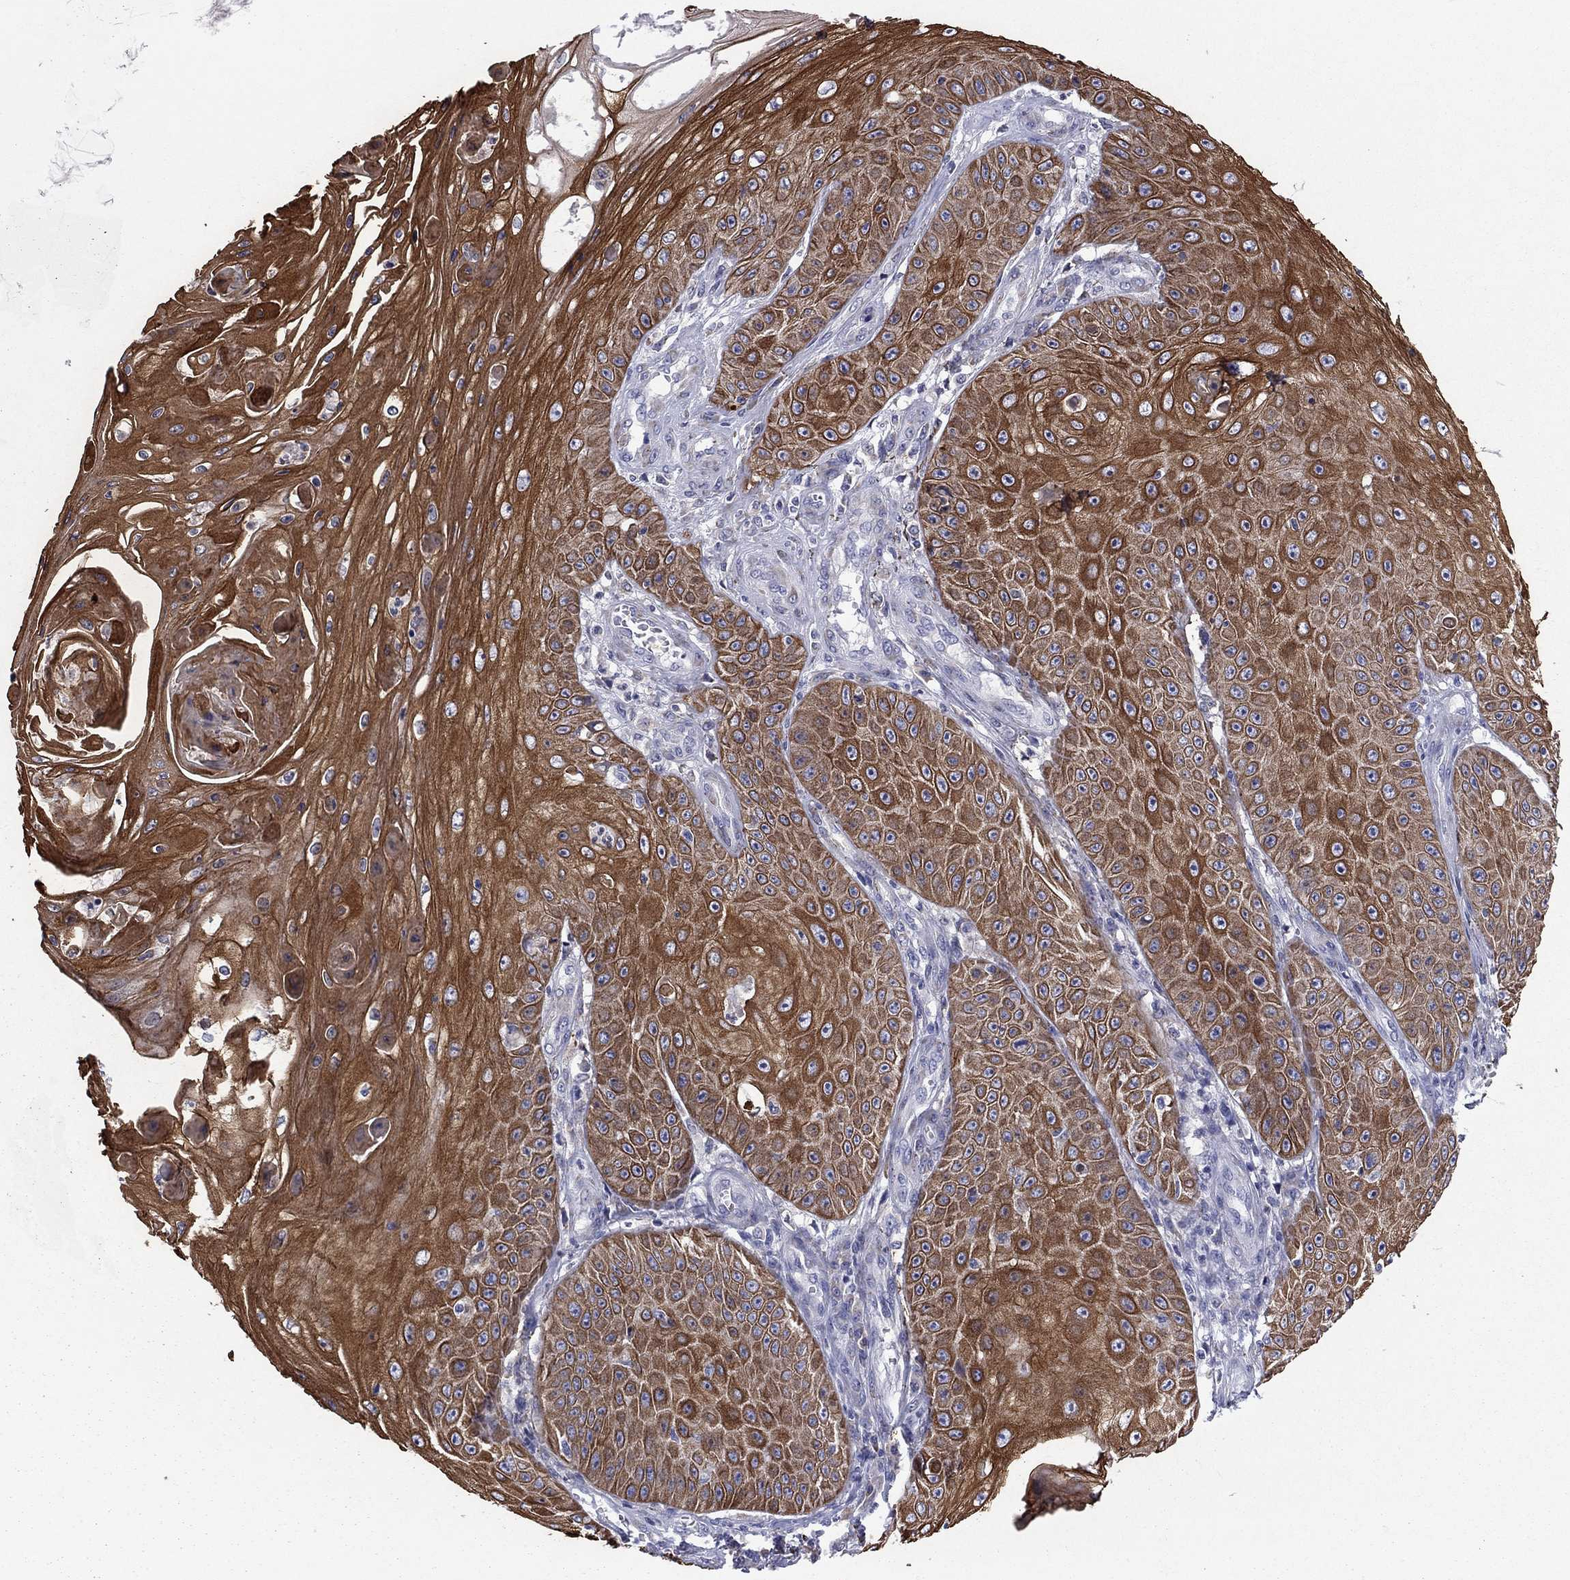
{"staining": {"intensity": "moderate", "quantity": ">75%", "location": "cytoplasmic/membranous,nuclear"}, "tissue": "skin cancer", "cell_type": "Tumor cells", "image_type": "cancer", "snomed": [{"axis": "morphology", "description": "Squamous cell carcinoma, NOS"}, {"axis": "topography", "description": "Skin"}], "caption": "Immunohistochemical staining of skin squamous cell carcinoma reveals medium levels of moderate cytoplasmic/membranous and nuclear protein expression in about >75% of tumor cells.", "gene": "TMPRSS11A", "patient": {"sex": "male", "age": 70}}